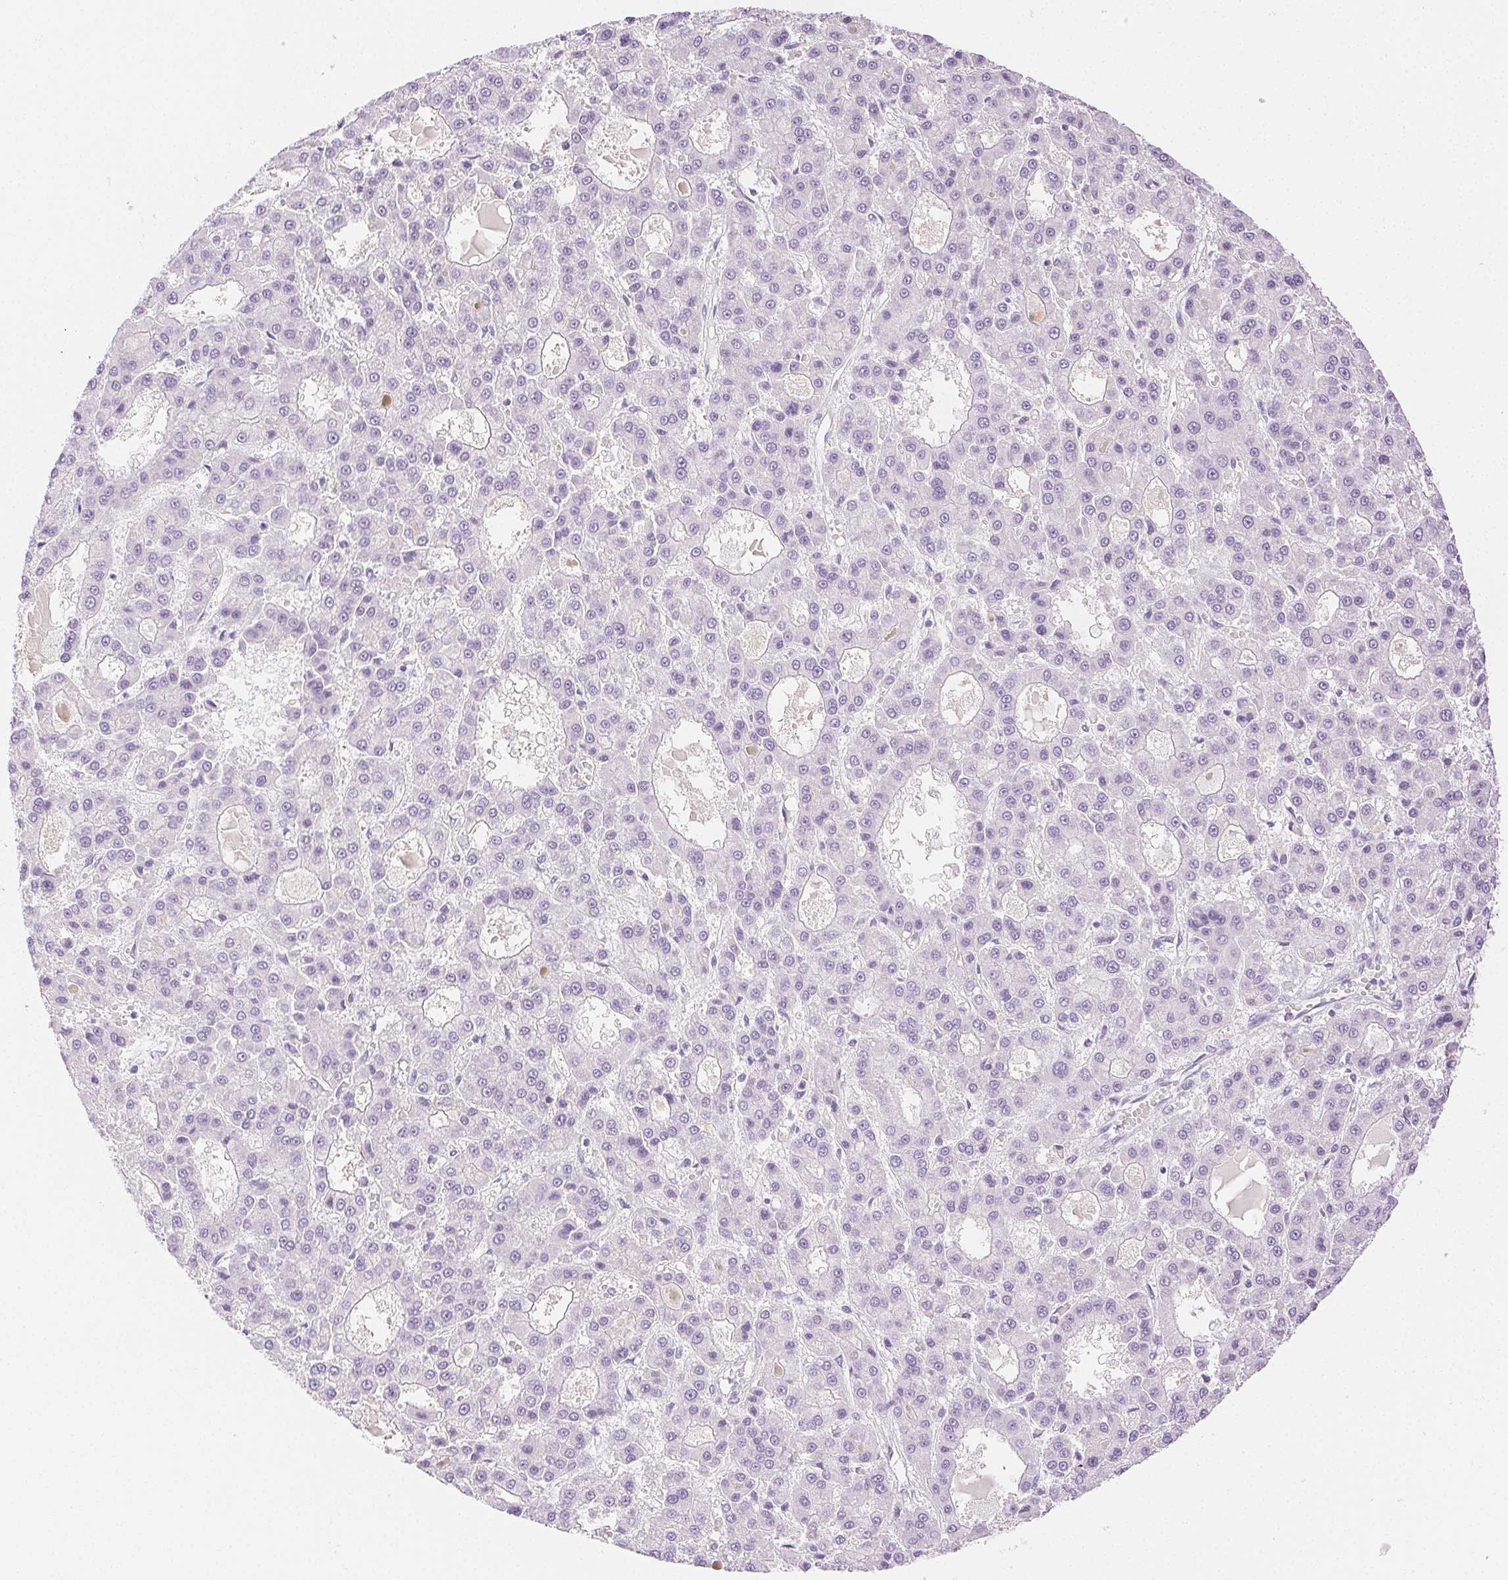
{"staining": {"intensity": "negative", "quantity": "none", "location": "none"}, "tissue": "liver cancer", "cell_type": "Tumor cells", "image_type": "cancer", "snomed": [{"axis": "morphology", "description": "Carcinoma, Hepatocellular, NOS"}, {"axis": "topography", "description": "Liver"}], "caption": "Liver hepatocellular carcinoma was stained to show a protein in brown. There is no significant positivity in tumor cells.", "gene": "SPACA4", "patient": {"sex": "male", "age": 70}}